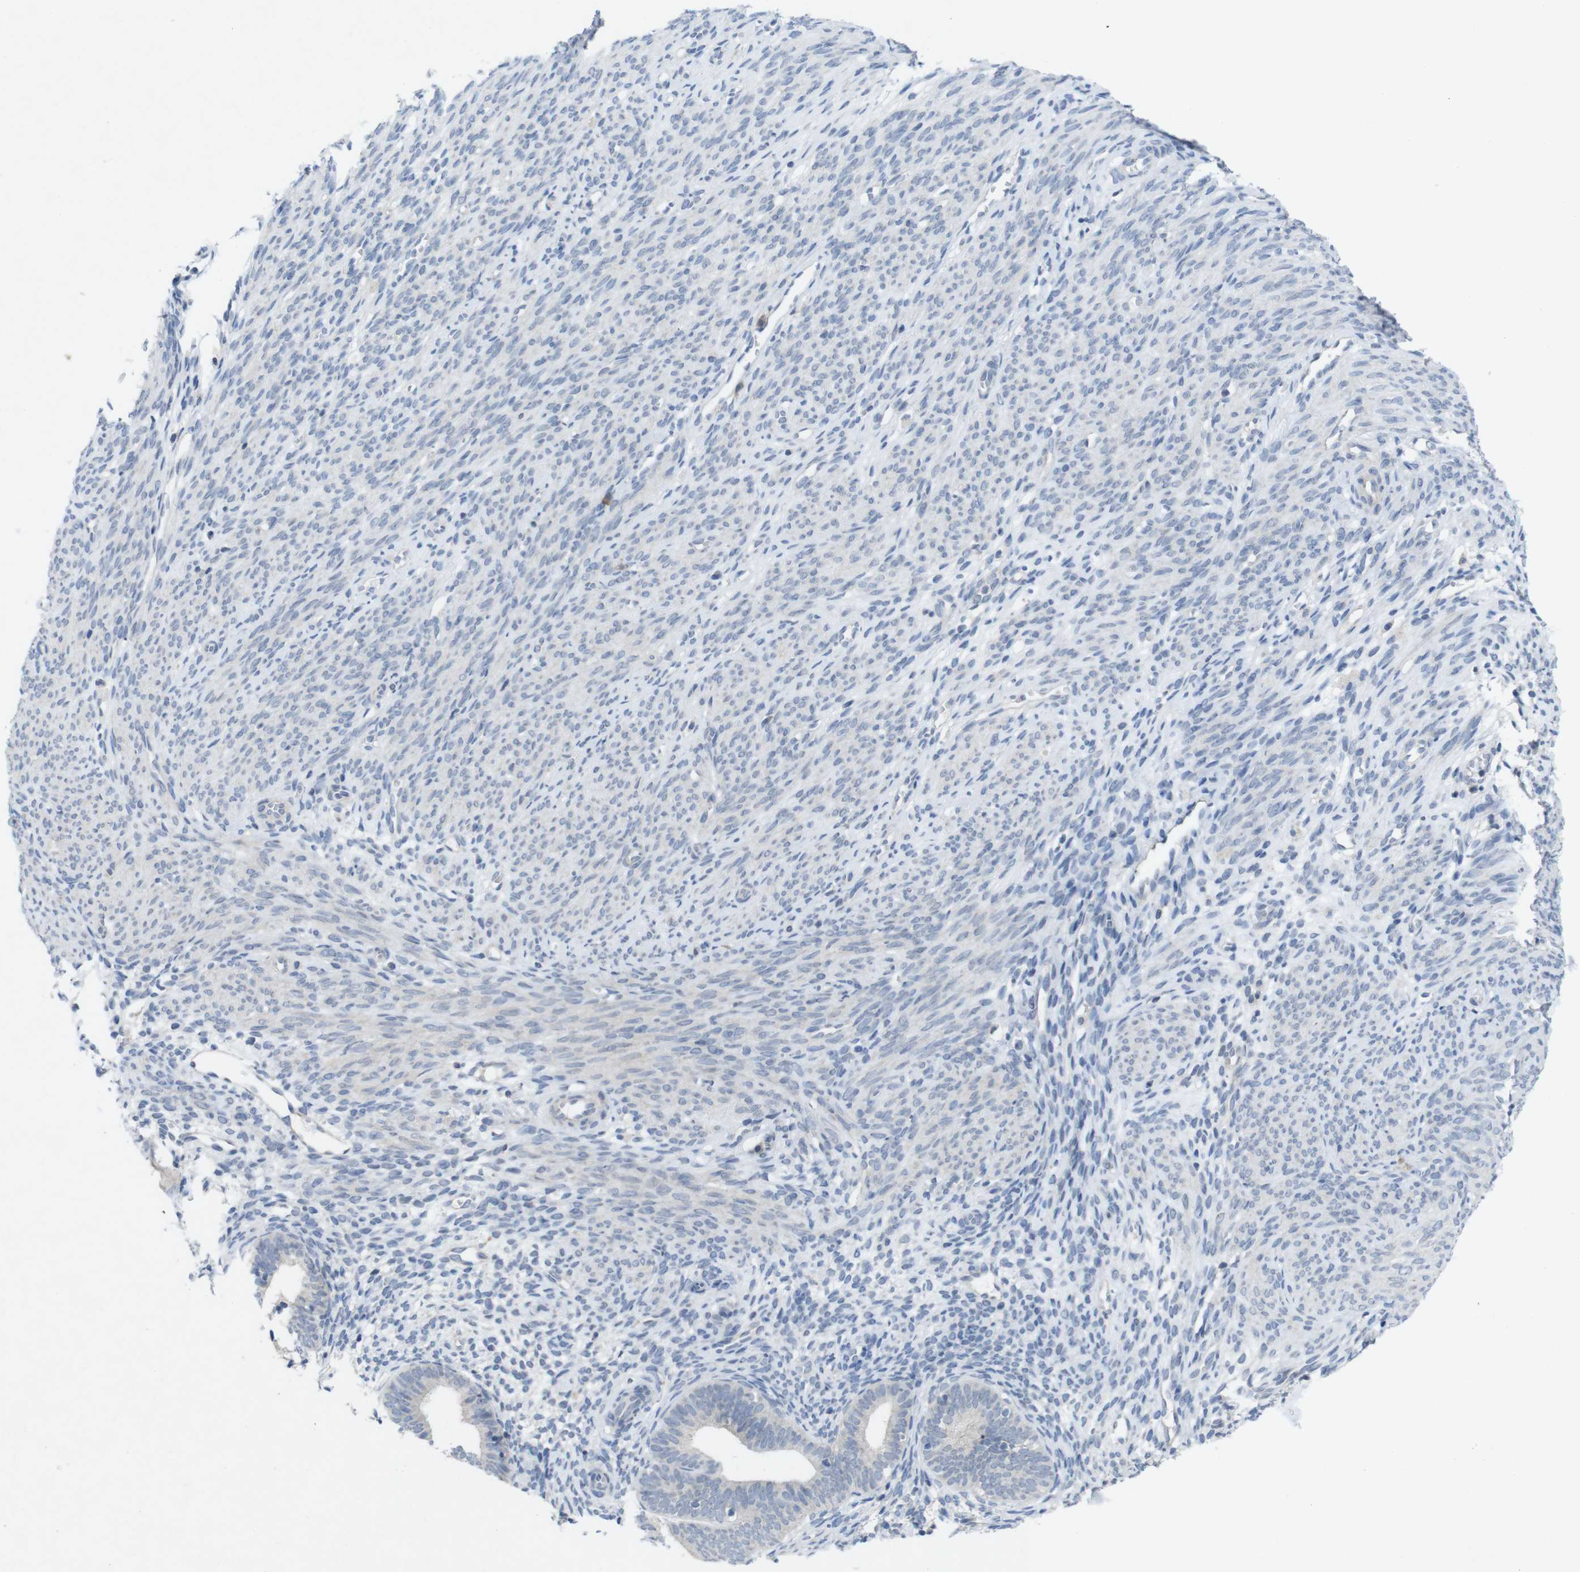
{"staining": {"intensity": "negative", "quantity": "none", "location": "none"}, "tissue": "endometrium", "cell_type": "Cells in endometrial stroma", "image_type": "normal", "snomed": [{"axis": "morphology", "description": "Normal tissue, NOS"}, {"axis": "morphology", "description": "Adenocarcinoma, NOS"}, {"axis": "topography", "description": "Endometrium"}, {"axis": "topography", "description": "Ovary"}], "caption": "Immunohistochemistry of unremarkable human endometrium exhibits no positivity in cells in endometrial stroma. Nuclei are stained in blue.", "gene": "SLAMF7", "patient": {"sex": "female", "age": 68}}